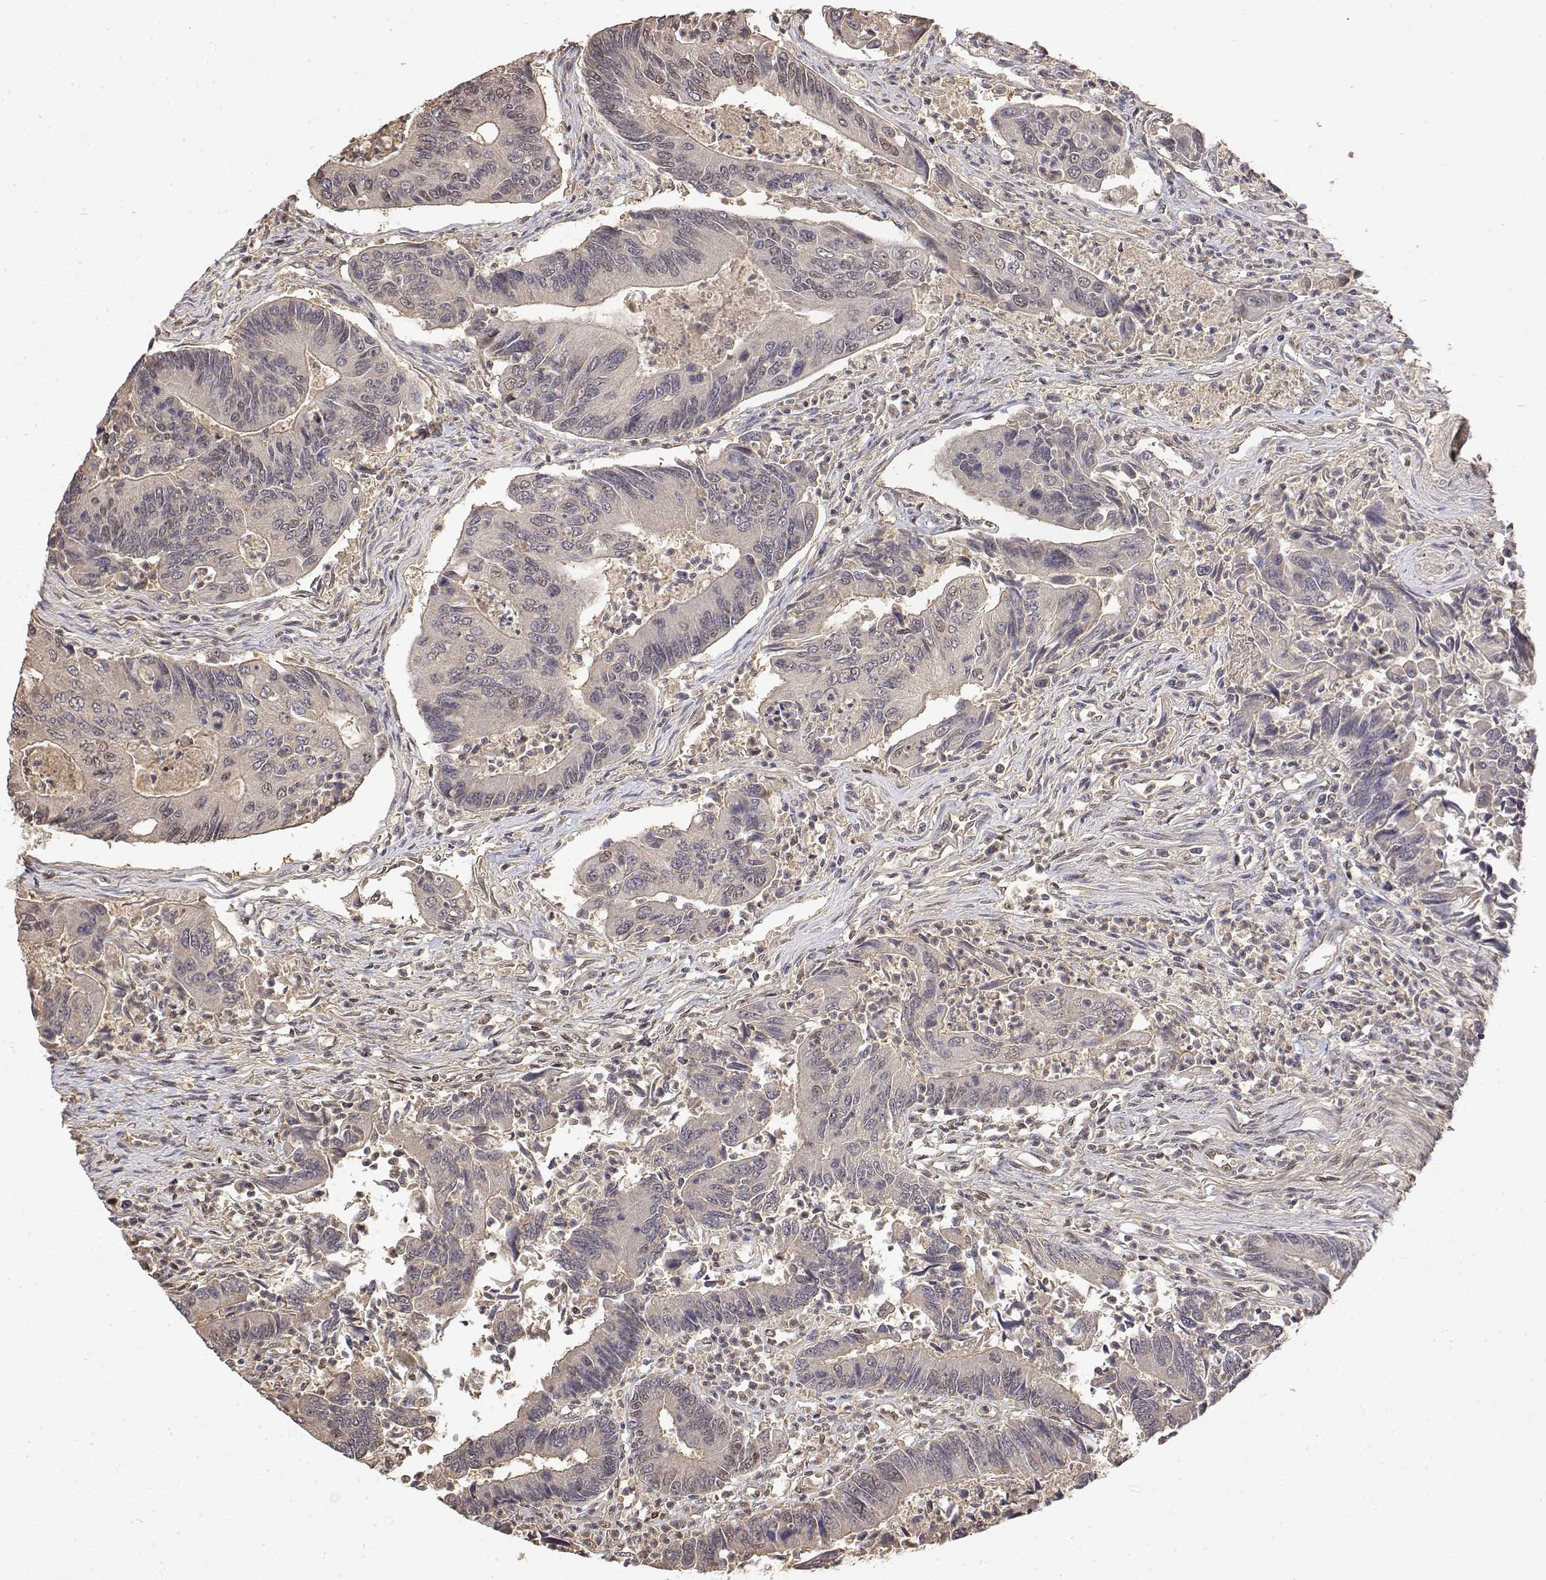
{"staining": {"intensity": "weak", "quantity": "<25%", "location": "nuclear"}, "tissue": "colorectal cancer", "cell_type": "Tumor cells", "image_type": "cancer", "snomed": [{"axis": "morphology", "description": "Adenocarcinoma, NOS"}, {"axis": "topography", "description": "Colon"}], "caption": "Protein analysis of adenocarcinoma (colorectal) shows no significant positivity in tumor cells.", "gene": "TPI1", "patient": {"sex": "female", "age": 67}}